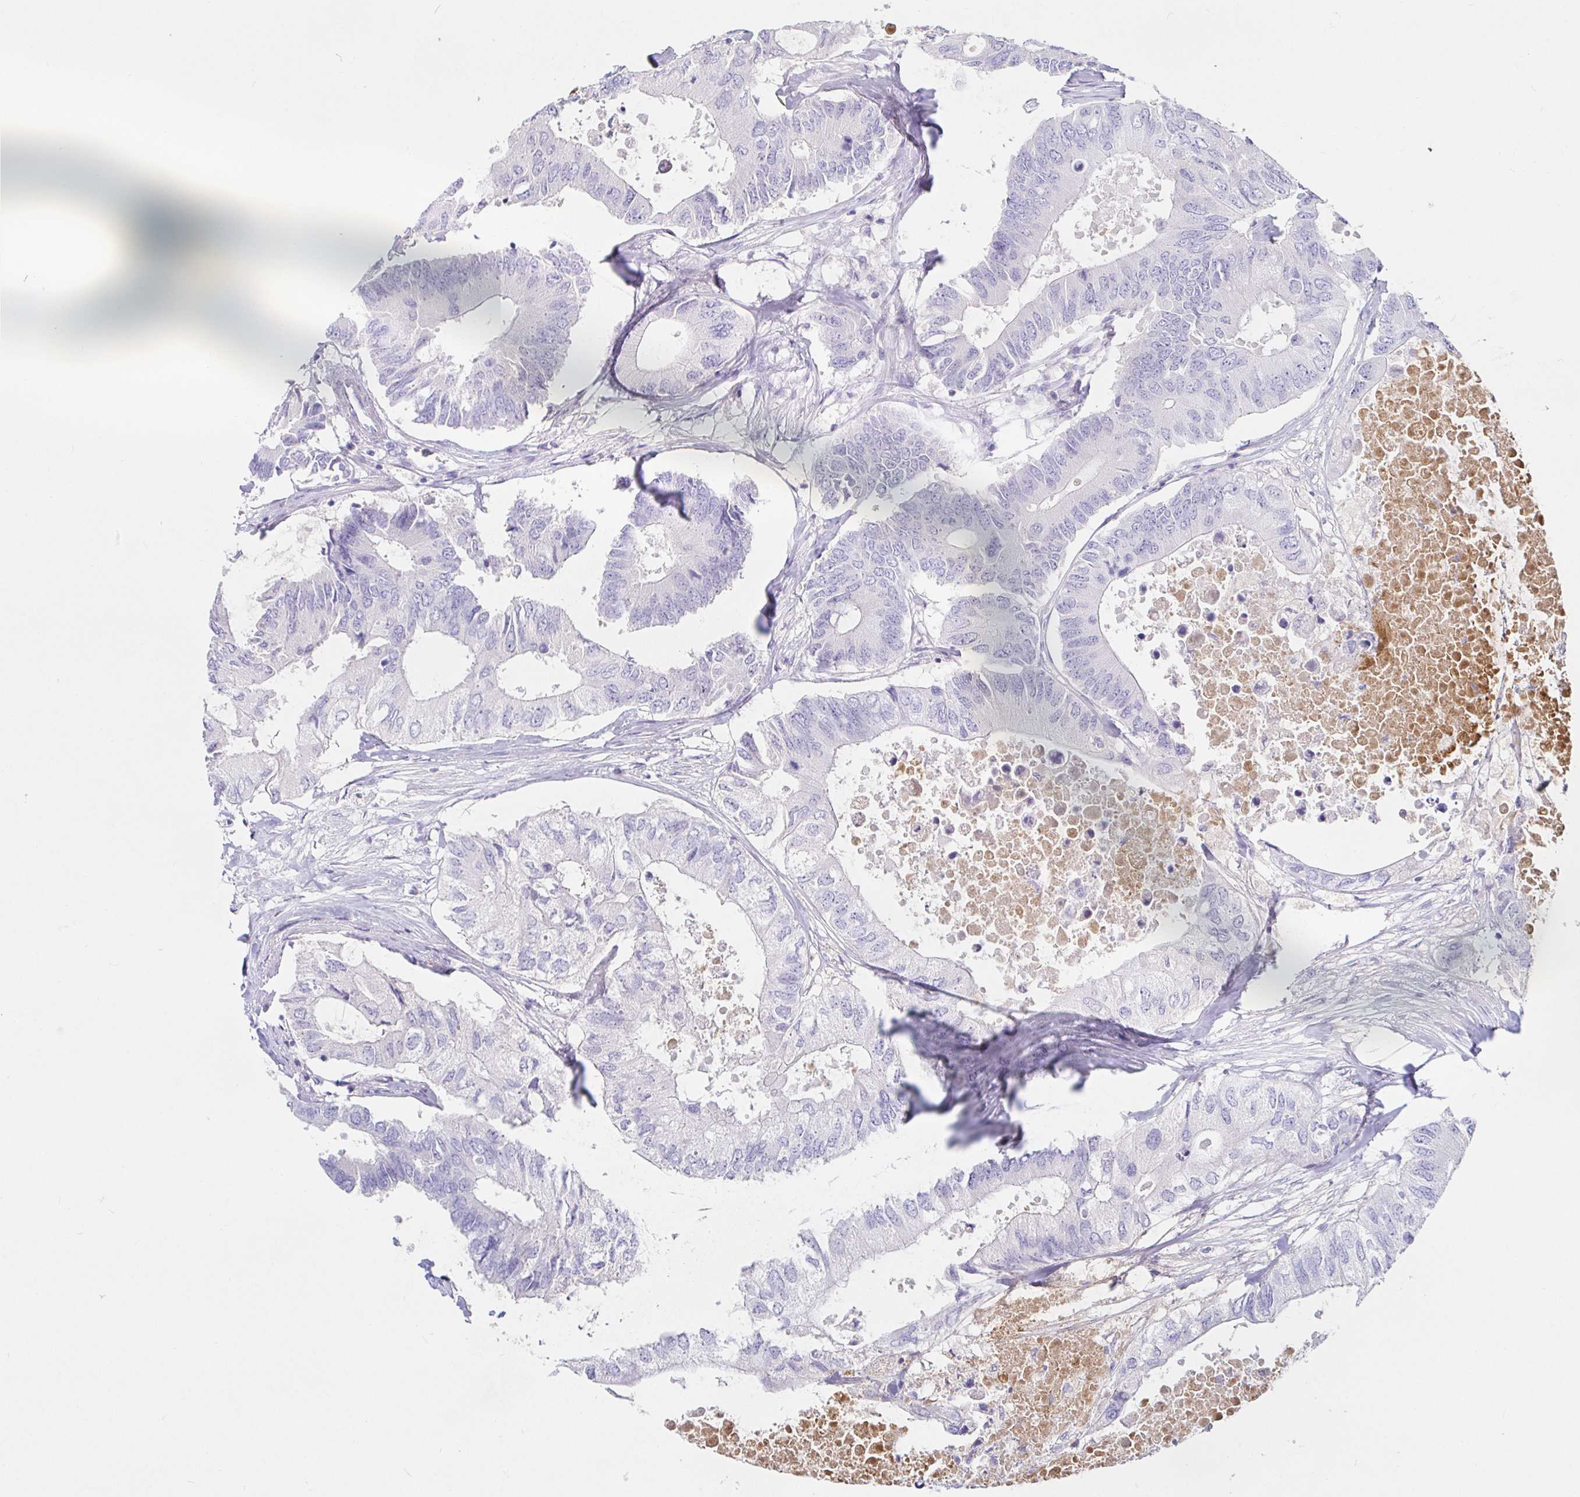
{"staining": {"intensity": "negative", "quantity": "none", "location": "none"}, "tissue": "colorectal cancer", "cell_type": "Tumor cells", "image_type": "cancer", "snomed": [{"axis": "morphology", "description": "Adenocarcinoma, NOS"}, {"axis": "topography", "description": "Colon"}], "caption": "Human colorectal cancer (adenocarcinoma) stained for a protein using IHC shows no staining in tumor cells.", "gene": "SAA4", "patient": {"sex": "male", "age": 71}}